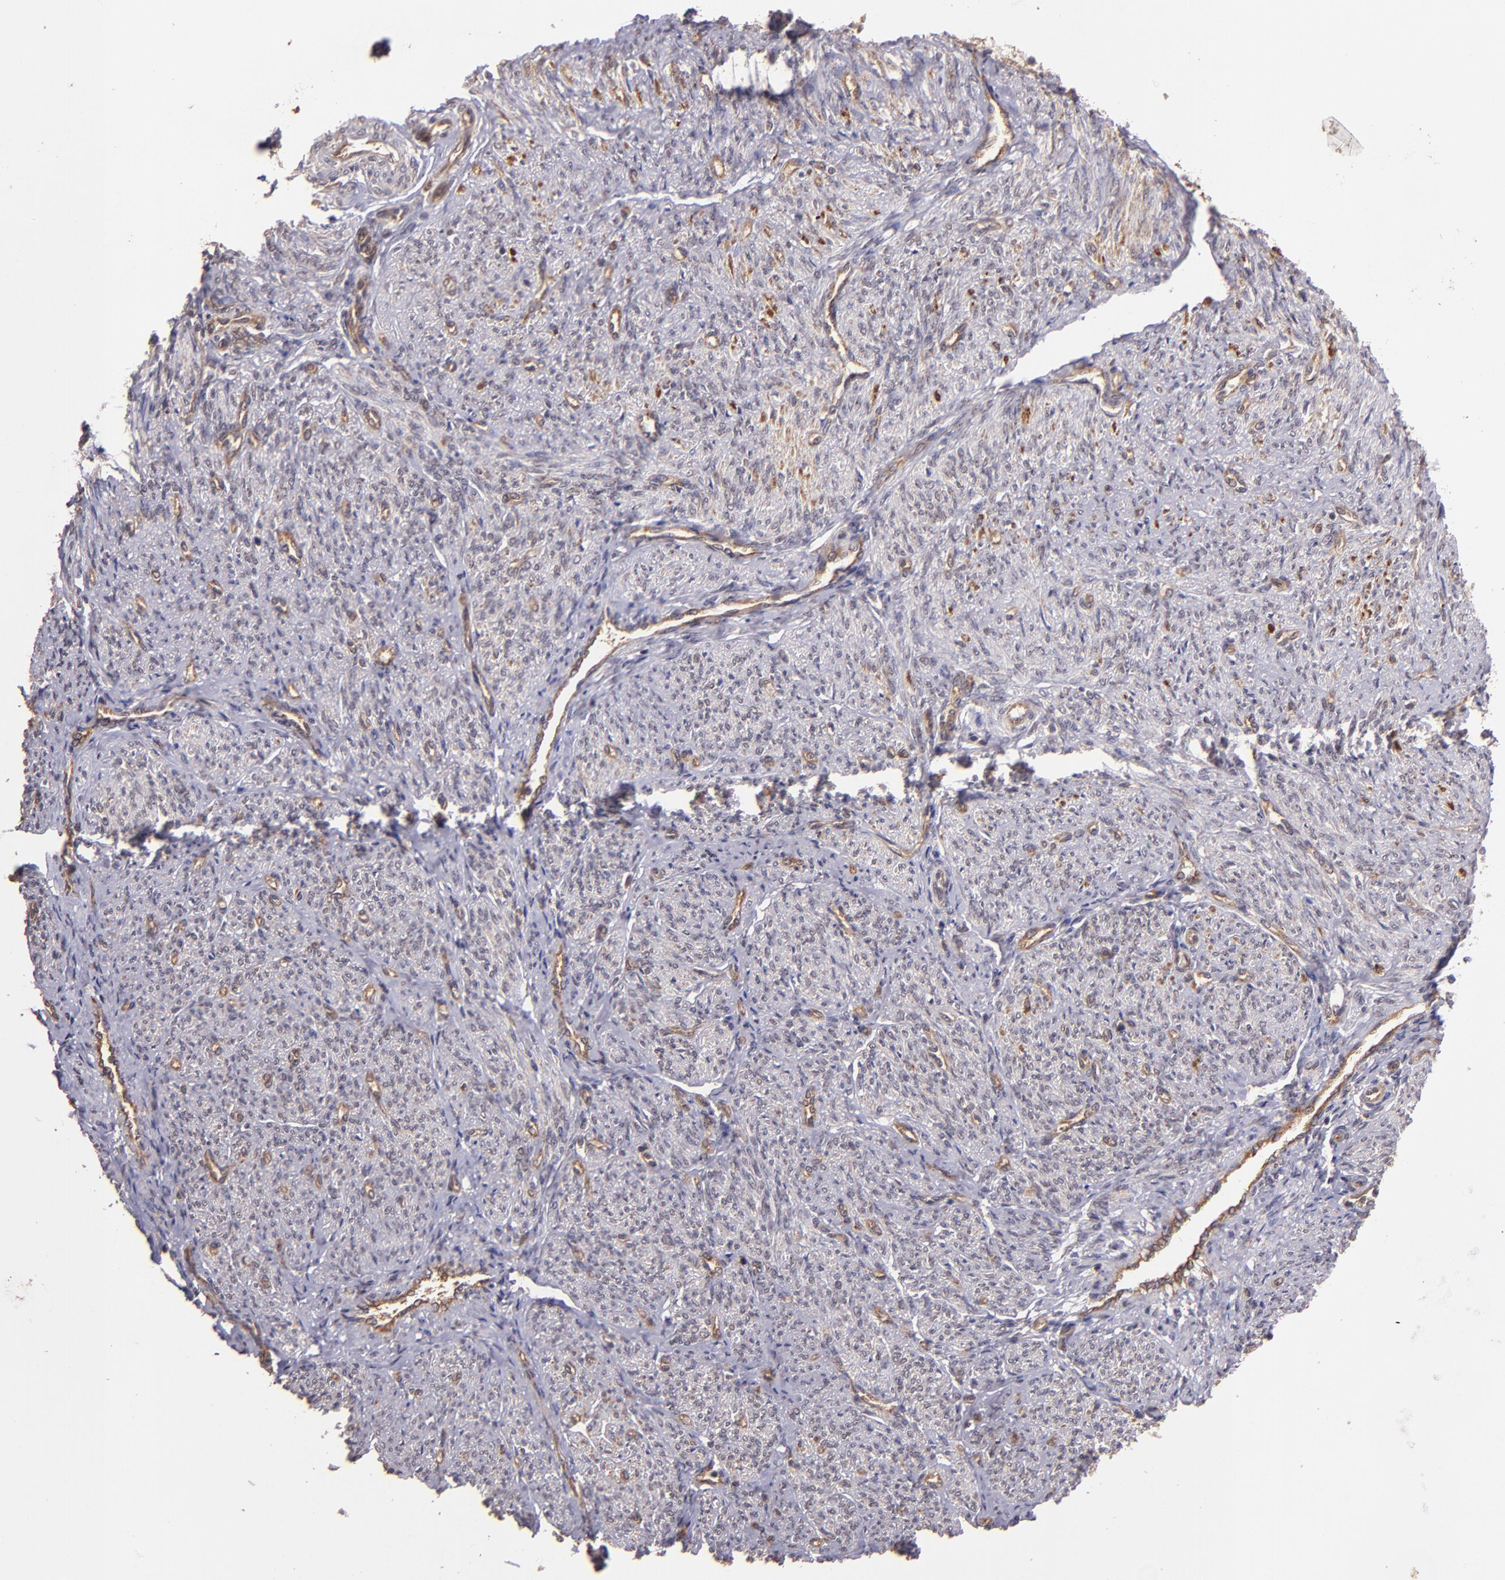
{"staining": {"intensity": "negative", "quantity": "none", "location": "none"}, "tissue": "smooth muscle", "cell_type": "Smooth muscle cells", "image_type": "normal", "snomed": [{"axis": "morphology", "description": "Normal tissue, NOS"}, {"axis": "topography", "description": "Smooth muscle"}], "caption": "Immunohistochemistry (IHC) histopathology image of unremarkable smooth muscle: human smooth muscle stained with DAB demonstrates no significant protein positivity in smooth muscle cells. (IHC, brightfield microscopy, high magnification).", "gene": "USP51", "patient": {"sex": "female", "age": 65}}